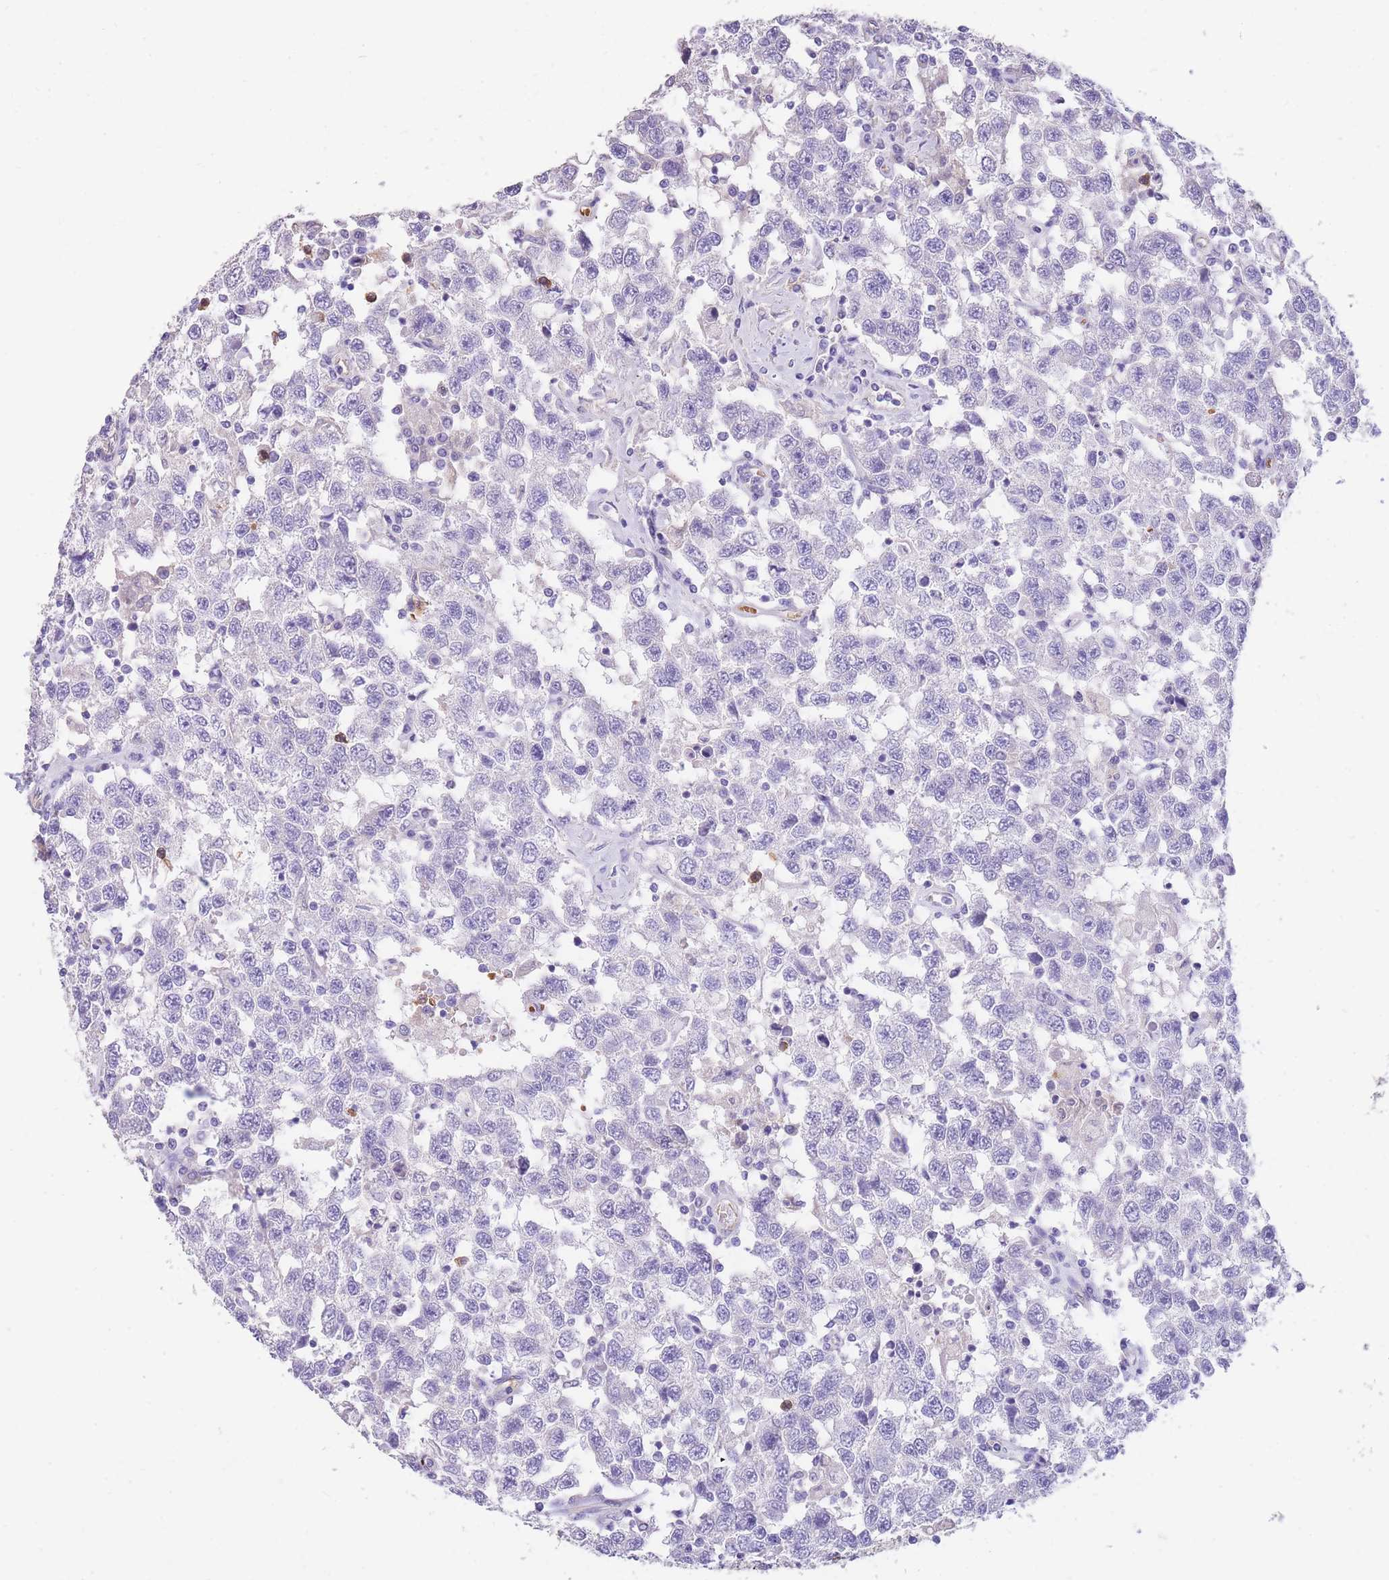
{"staining": {"intensity": "negative", "quantity": "none", "location": "none"}, "tissue": "testis cancer", "cell_type": "Tumor cells", "image_type": "cancer", "snomed": [{"axis": "morphology", "description": "Seminoma, NOS"}, {"axis": "topography", "description": "Testis"}], "caption": "Immunohistochemical staining of testis cancer exhibits no significant positivity in tumor cells. (Brightfield microscopy of DAB immunohistochemistry at high magnification).", "gene": "ANKRD53", "patient": {"sex": "male", "age": 41}}